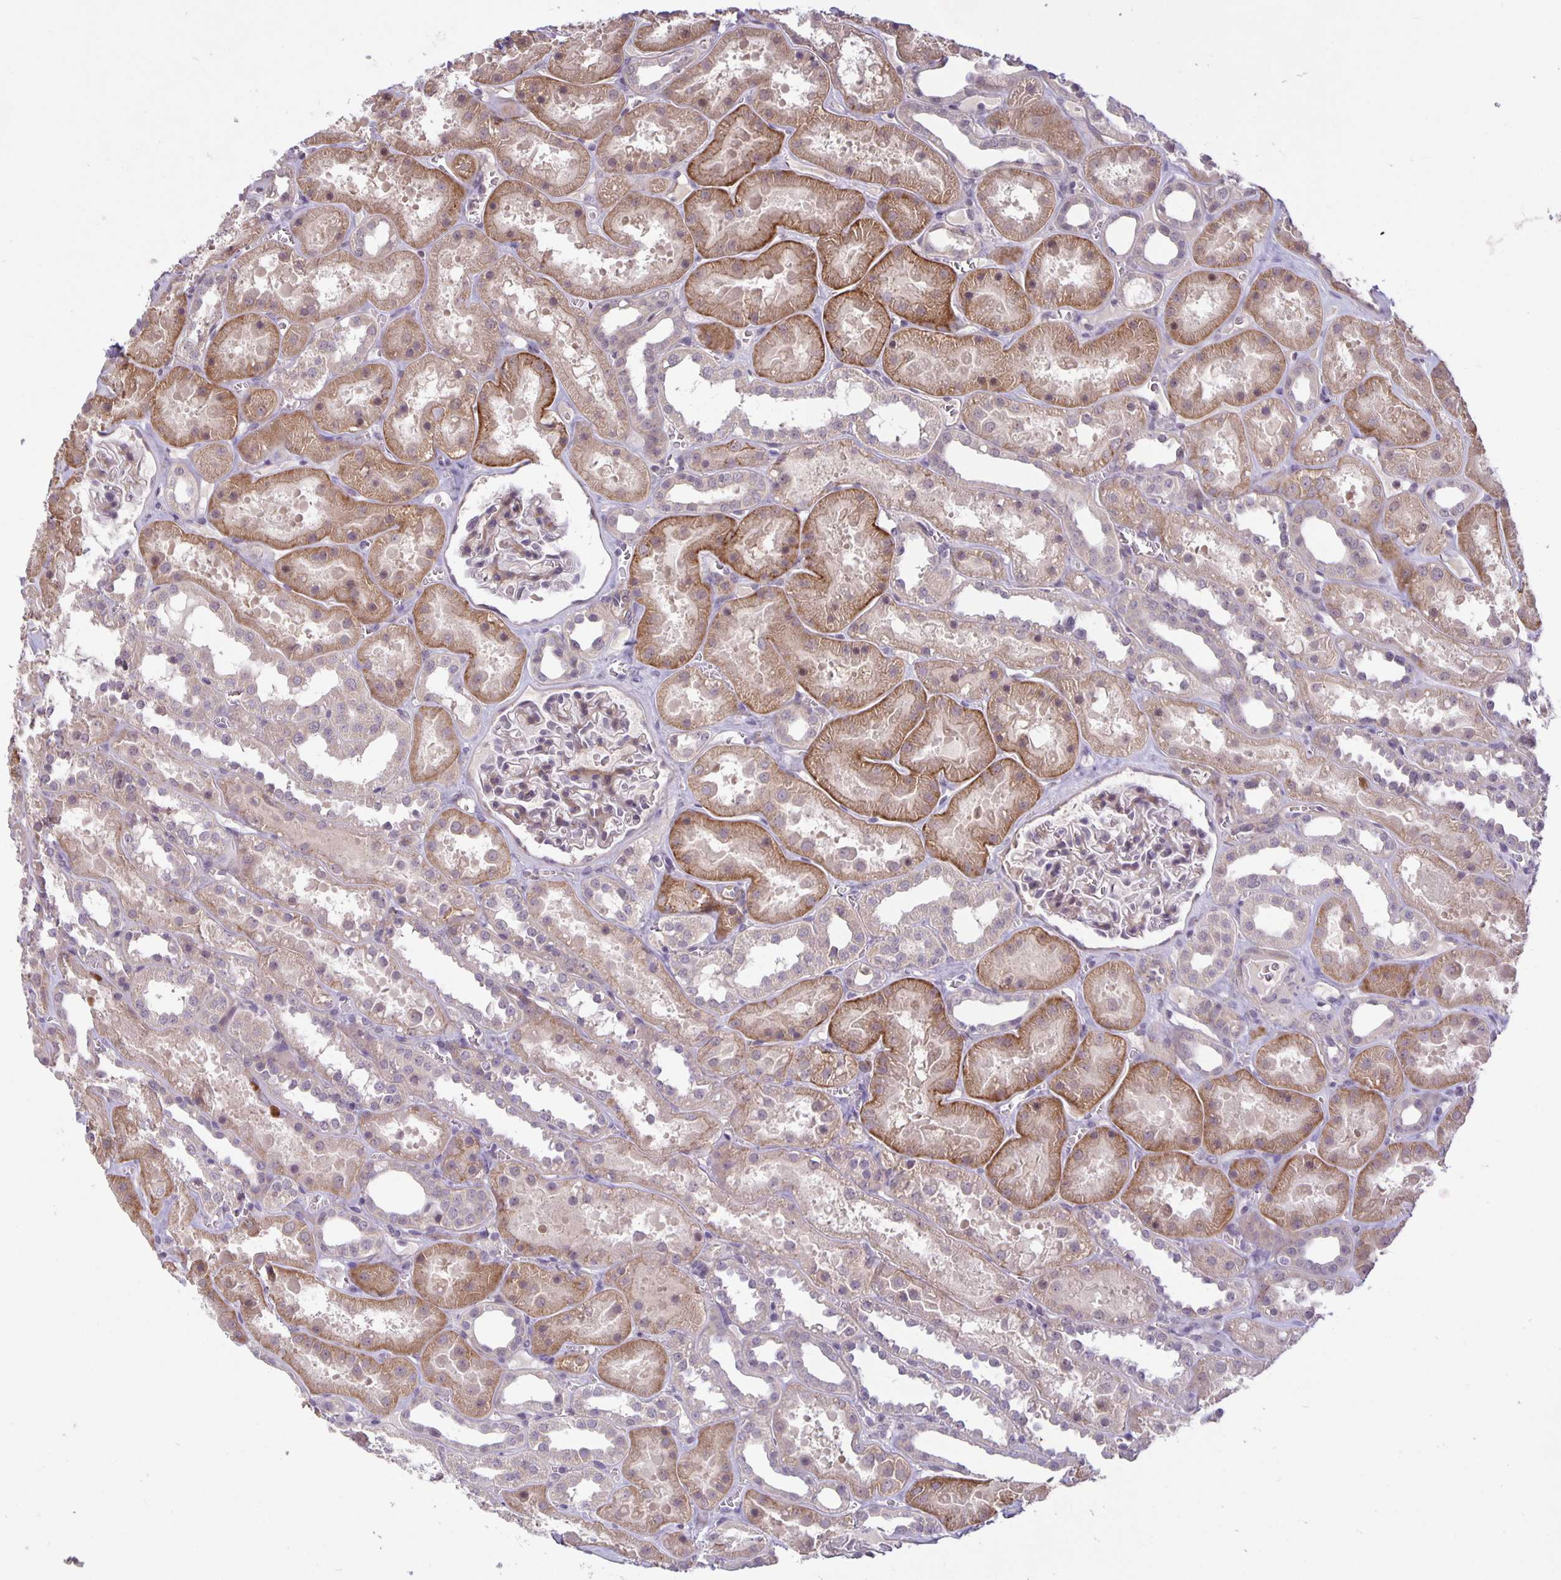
{"staining": {"intensity": "negative", "quantity": "none", "location": "none"}, "tissue": "kidney", "cell_type": "Cells in glomeruli", "image_type": "normal", "snomed": [{"axis": "morphology", "description": "Normal tissue, NOS"}, {"axis": "topography", "description": "Kidney"}], "caption": "Kidney stained for a protein using immunohistochemistry (IHC) displays no expression cells in glomeruli.", "gene": "ARVCF", "patient": {"sex": "female", "age": 41}}